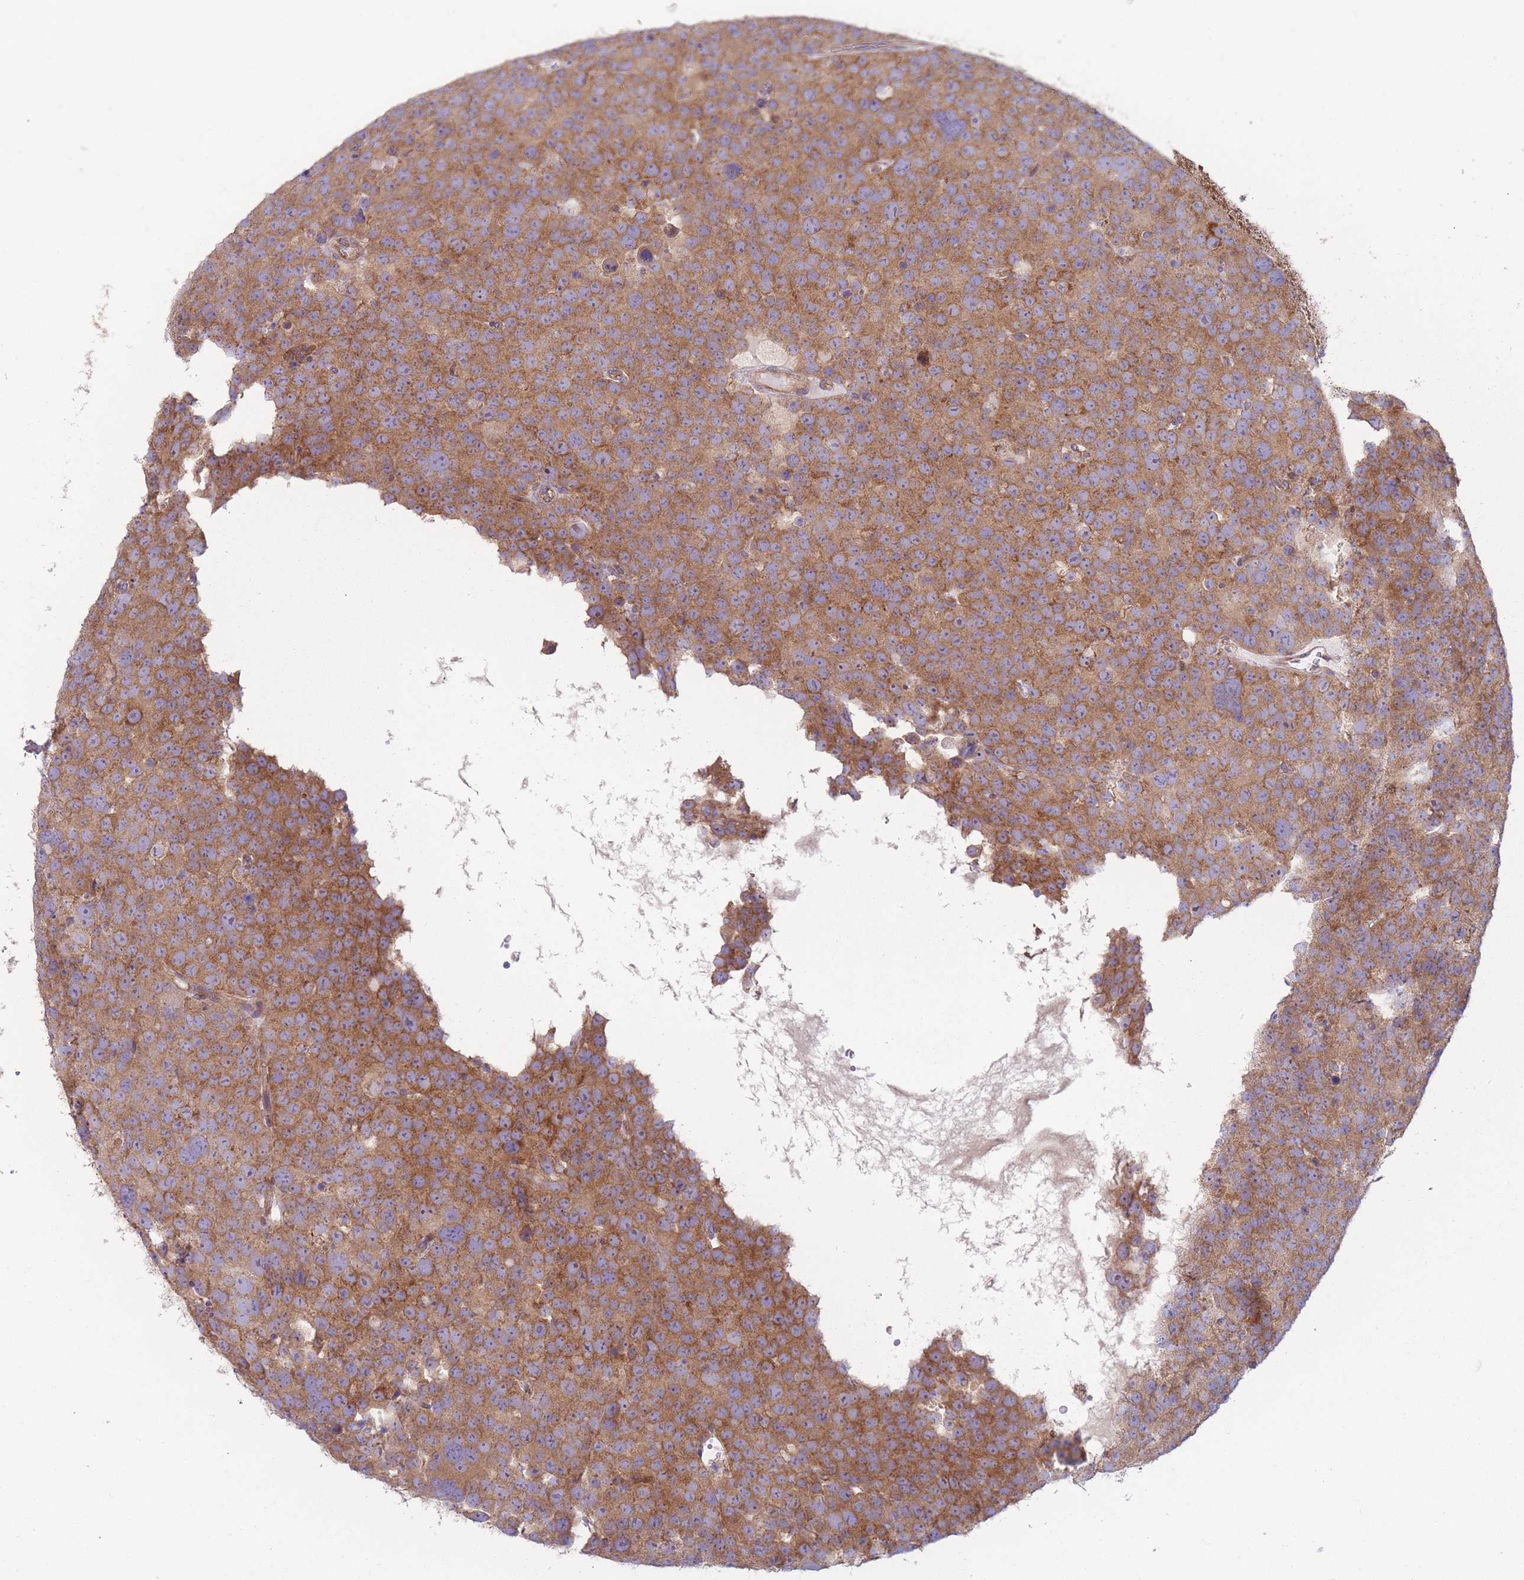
{"staining": {"intensity": "moderate", "quantity": ">75%", "location": "cytoplasmic/membranous"}, "tissue": "testis cancer", "cell_type": "Tumor cells", "image_type": "cancer", "snomed": [{"axis": "morphology", "description": "Seminoma, NOS"}, {"axis": "topography", "description": "Testis"}], "caption": "Seminoma (testis) tissue shows moderate cytoplasmic/membranous expression in about >75% of tumor cells, visualized by immunohistochemistry. (IHC, brightfield microscopy, high magnification).", "gene": "NDUFA9", "patient": {"sex": "male", "age": 71}}